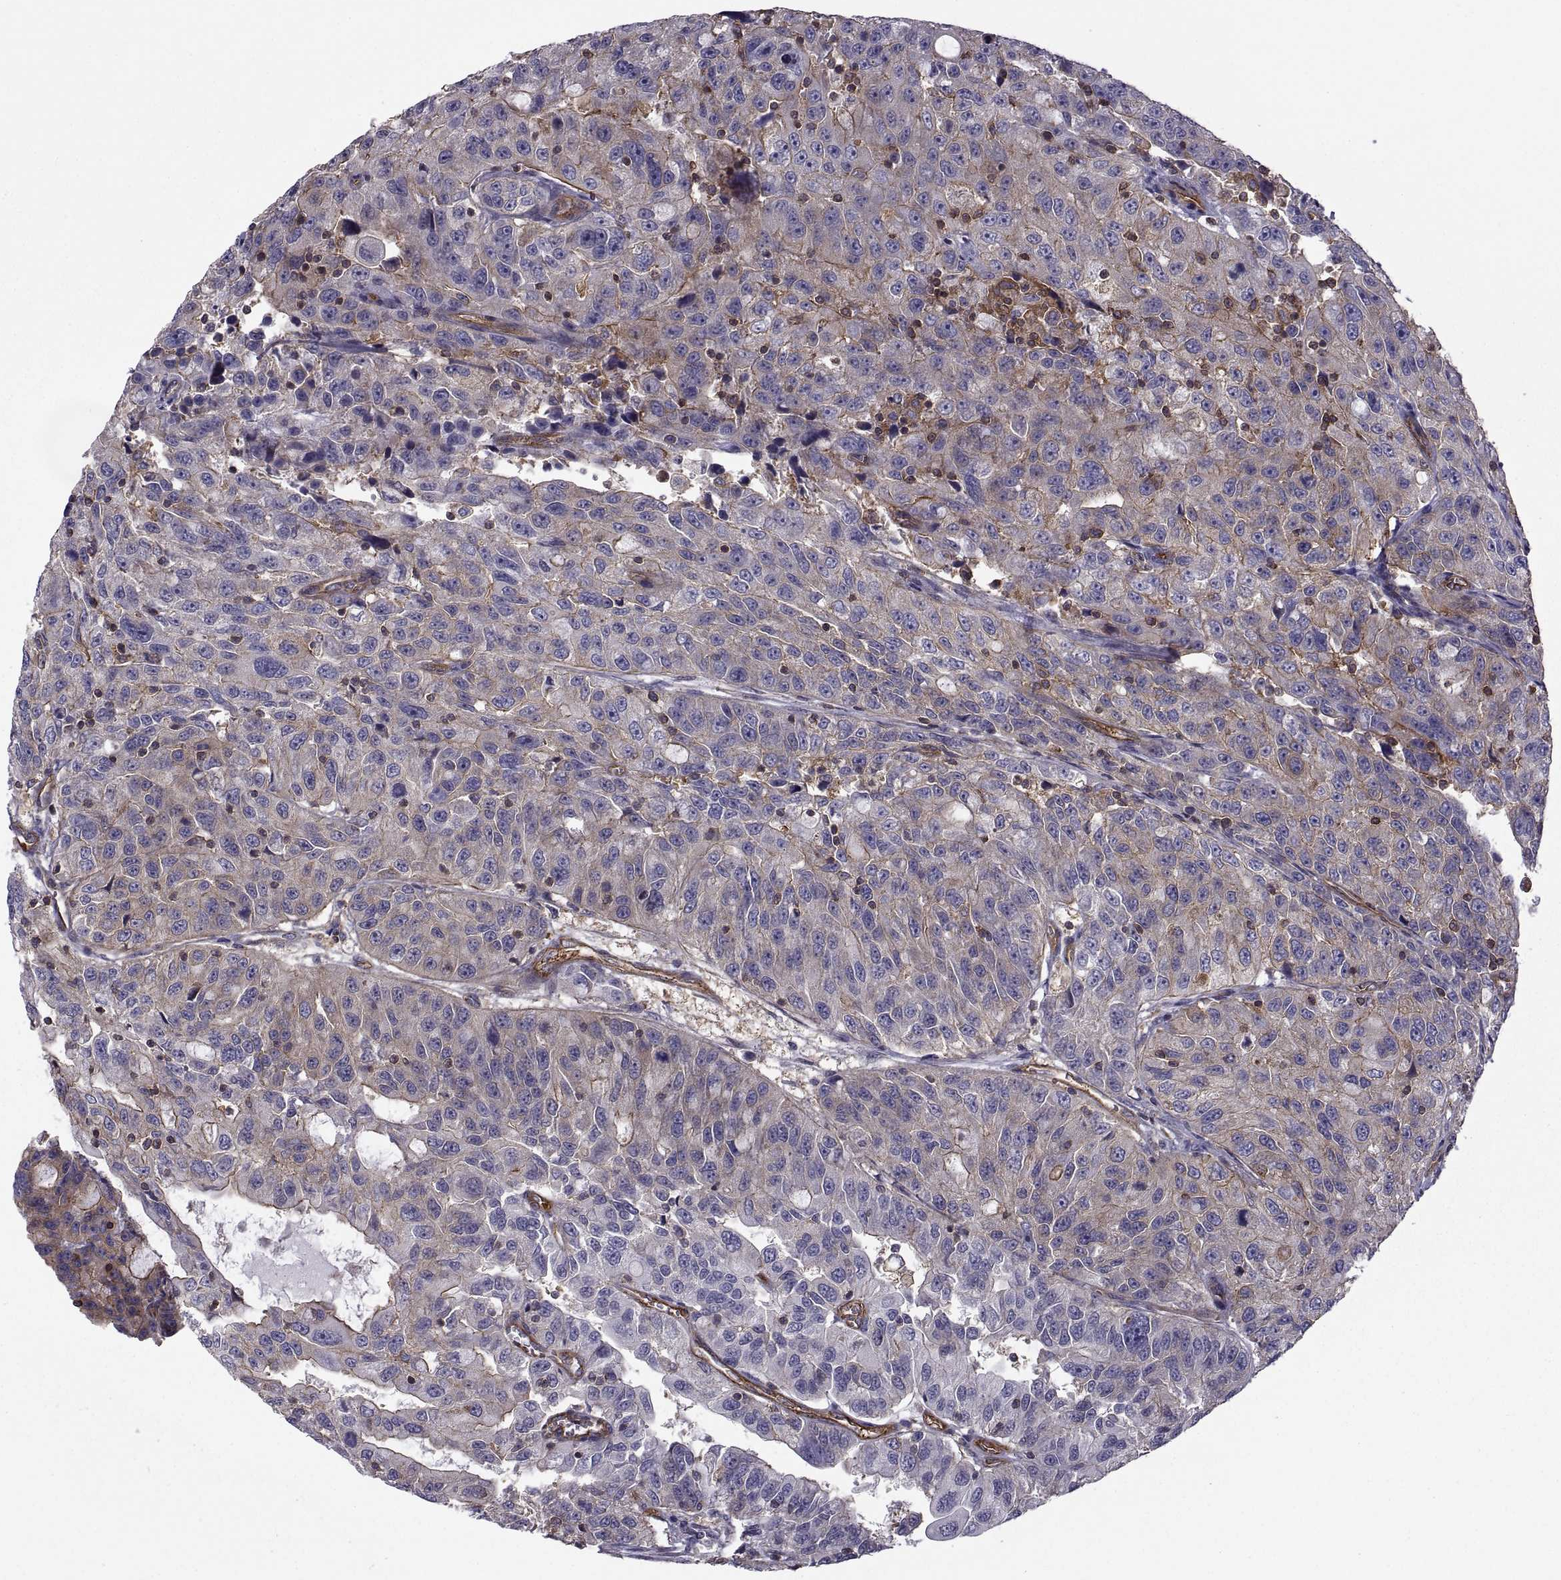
{"staining": {"intensity": "moderate", "quantity": "25%-75%", "location": "cytoplasmic/membranous"}, "tissue": "urothelial cancer", "cell_type": "Tumor cells", "image_type": "cancer", "snomed": [{"axis": "morphology", "description": "Urothelial carcinoma, NOS"}, {"axis": "morphology", "description": "Urothelial carcinoma, High grade"}, {"axis": "topography", "description": "Urinary bladder"}], "caption": "DAB immunohistochemical staining of human urothelial cancer displays moderate cytoplasmic/membranous protein positivity in approximately 25%-75% of tumor cells. Using DAB (brown) and hematoxylin (blue) stains, captured at high magnification using brightfield microscopy.", "gene": "MYH9", "patient": {"sex": "female", "age": 73}}